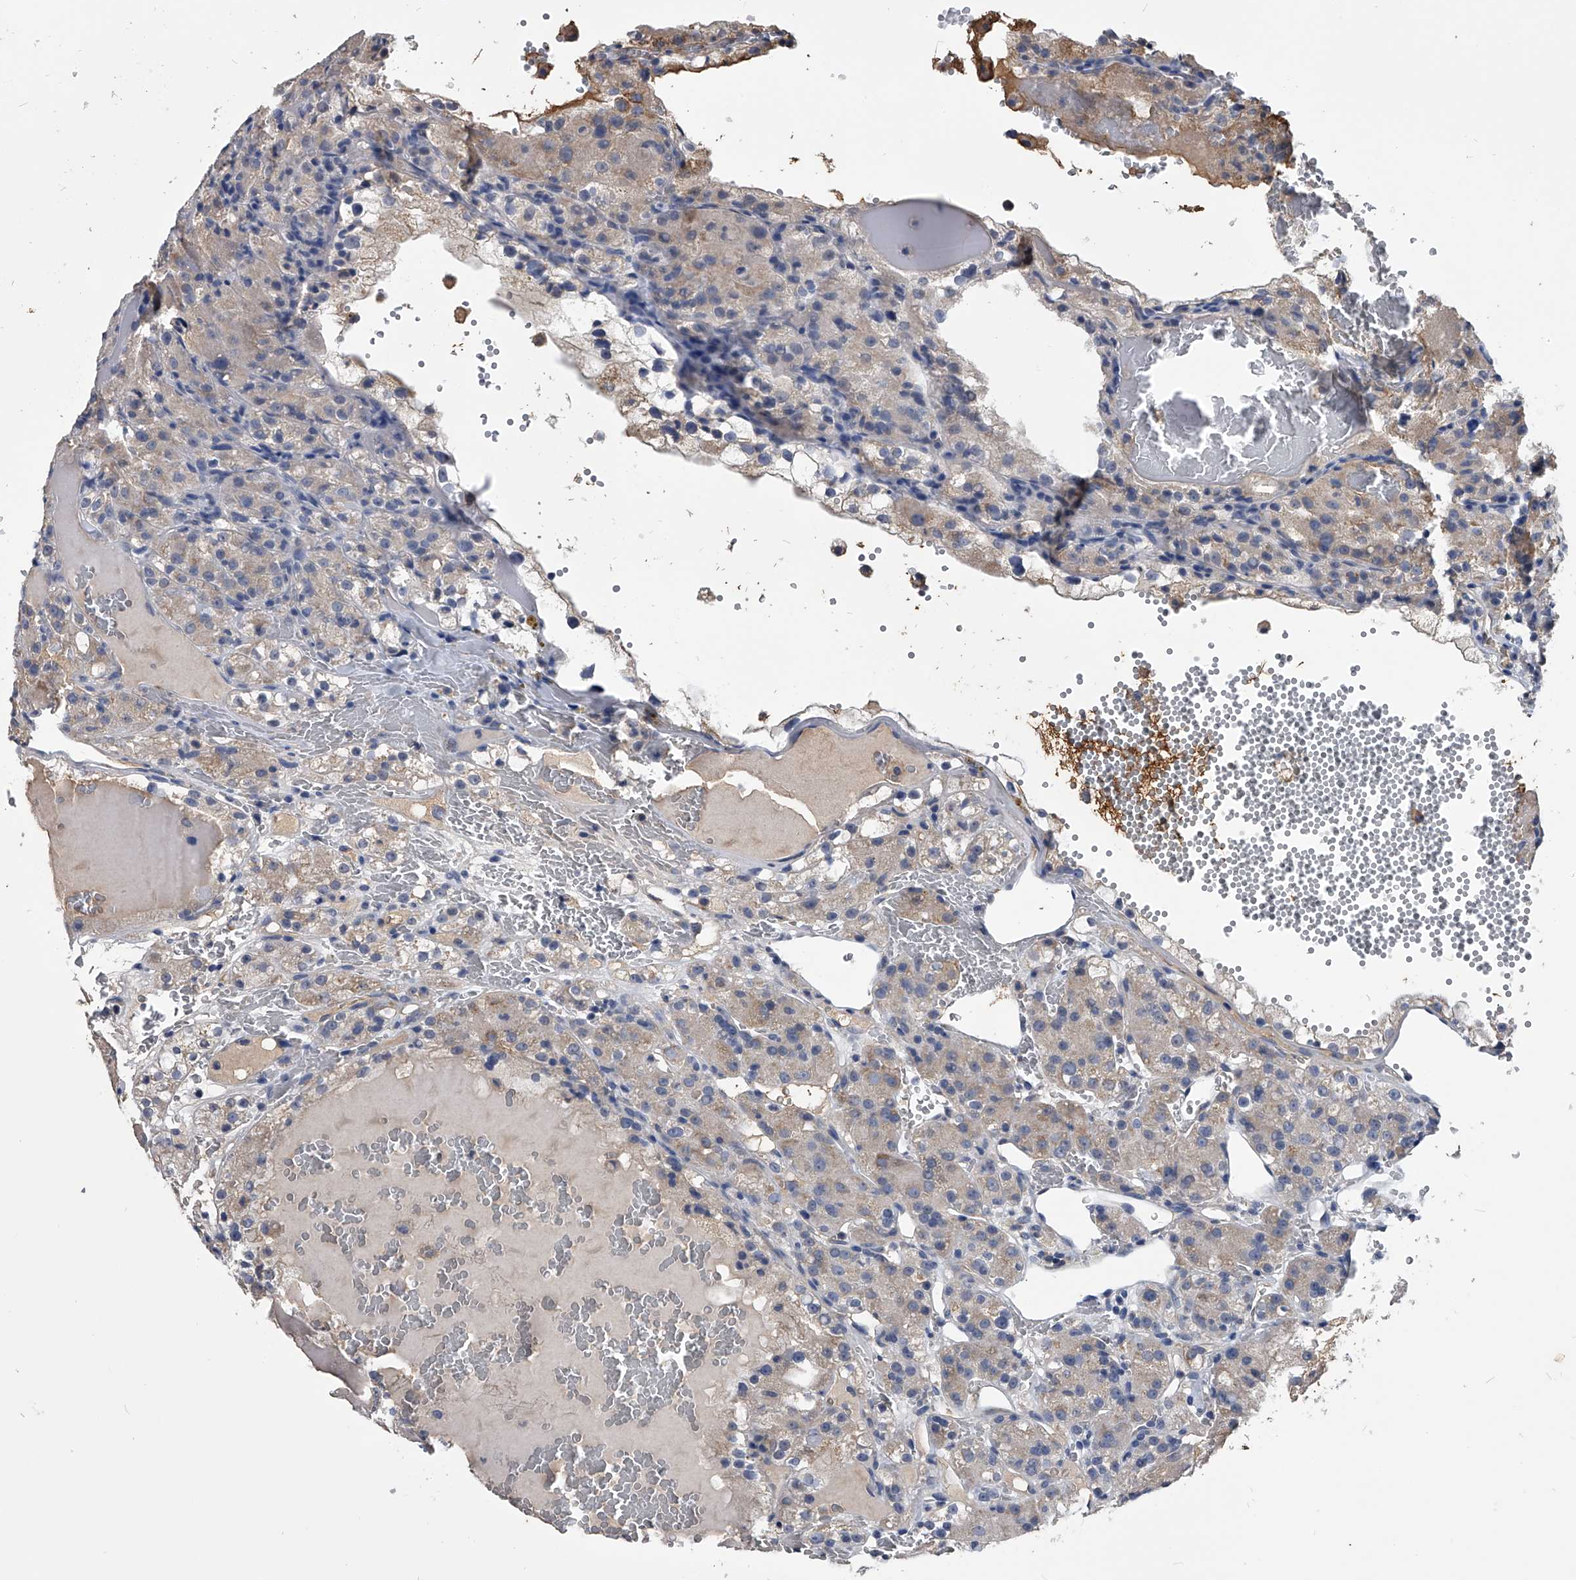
{"staining": {"intensity": "weak", "quantity": ">75%", "location": "cytoplasmic/membranous"}, "tissue": "renal cancer", "cell_type": "Tumor cells", "image_type": "cancer", "snomed": [{"axis": "morphology", "description": "Normal tissue, NOS"}, {"axis": "morphology", "description": "Adenocarcinoma, NOS"}, {"axis": "topography", "description": "Kidney"}], "caption": "This is a histology image of IHC staining of adenocarcinoma (renal), which shows weak expression in the cytoplasmic/membranous of tumor cells.", "gene": "OAT", "patient": {"sex": "male", "age": 61}}